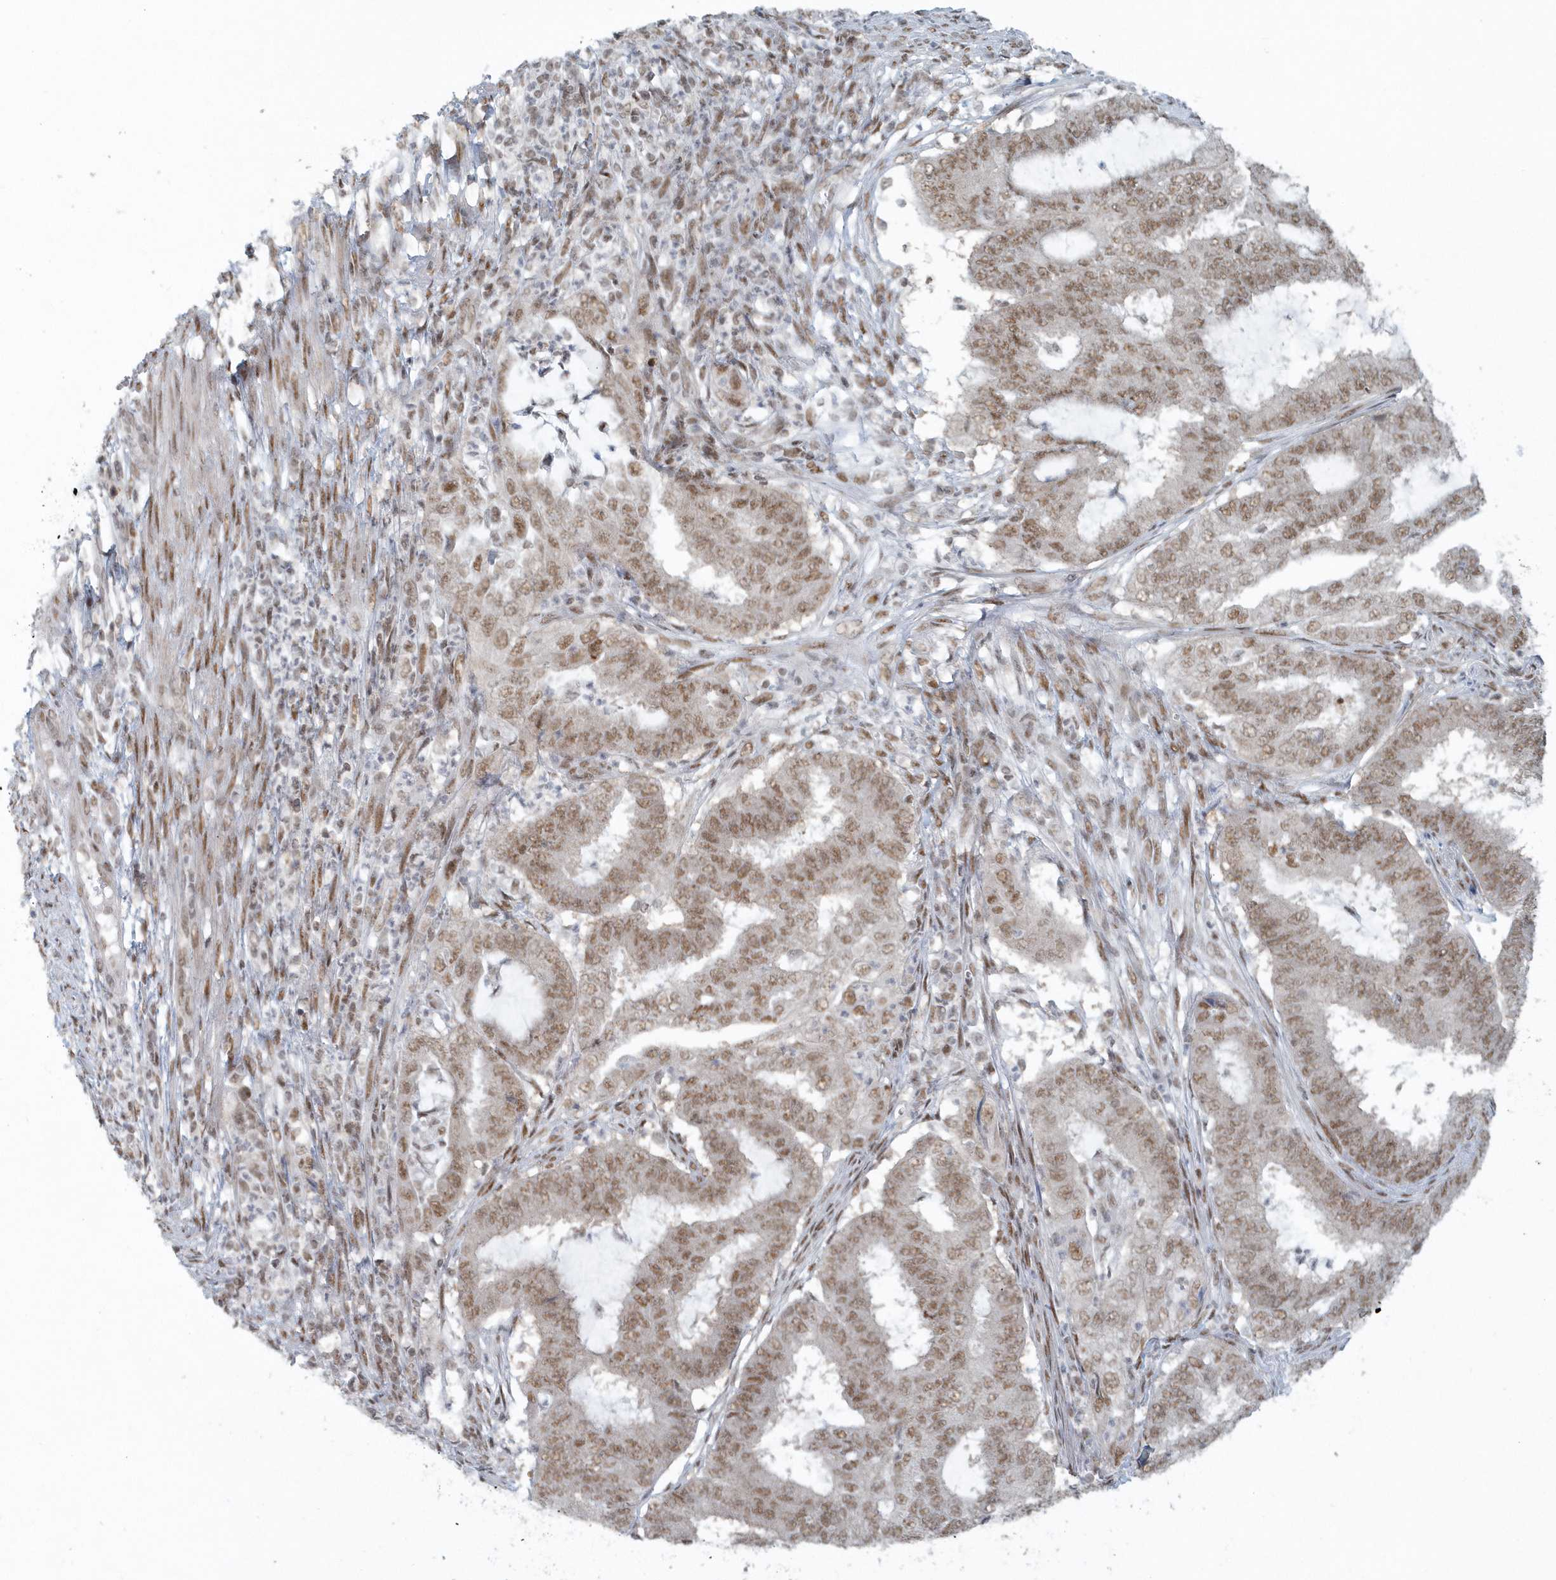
{"staining": {"intensity": "moderate", "quantity": ">75%", "location": "nuclear"}, "tissue": "endometrial cancer", "cell_type": "Tumor cells", "image_type": "cancer", "snomed": [{"axis": "morphology", "description": "Adenocarcinoma, NOS"}, {"axis": "topography", "description": "Endometrium"}], "caption": "Immunohistochemical staining of endometrial adenocarcinoma displays moderate nuclear protein expression in about >75% of tumor cells.", "gene": "YTHDC1", "patient": {"sex": "female", "age": 51}}